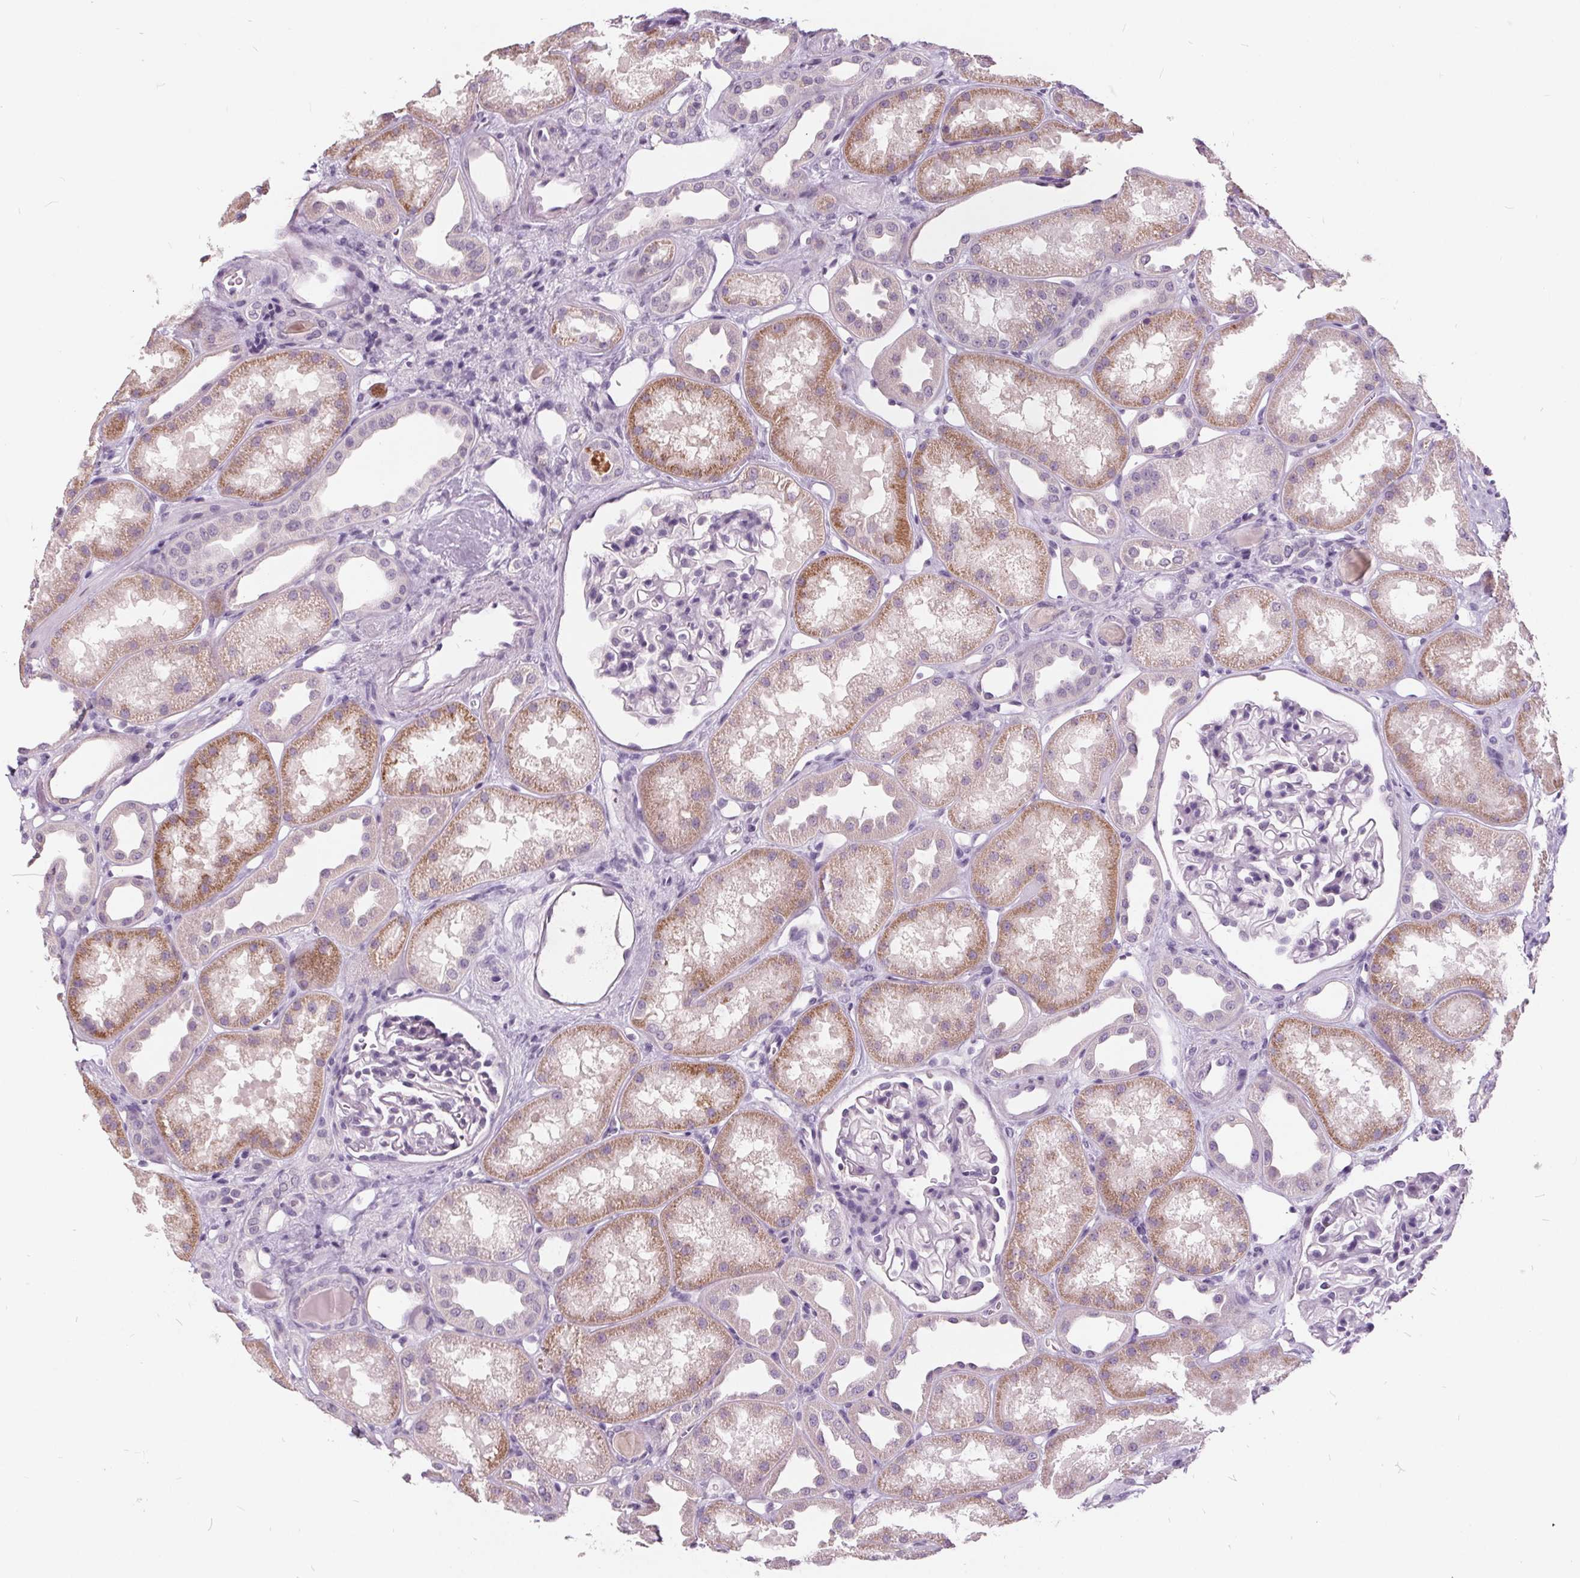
{"staining": {"intensity": "negative", "quantity": "none", "location": "none"}, "tissue": "kidney", "cell_type": "Cells in glomeruli", "image_type": "normal", "snomed": [{"axis": "morphology", "description": "Normal tissue, NOS"}, {"axis": "topography", "description": "Kidney"}], "caption": "The histopathology image shows no significant expression in cells in glomeruli of kidney.", "gene": "PLA2G2E", "patient": {"sex": "male", "age": 61}}